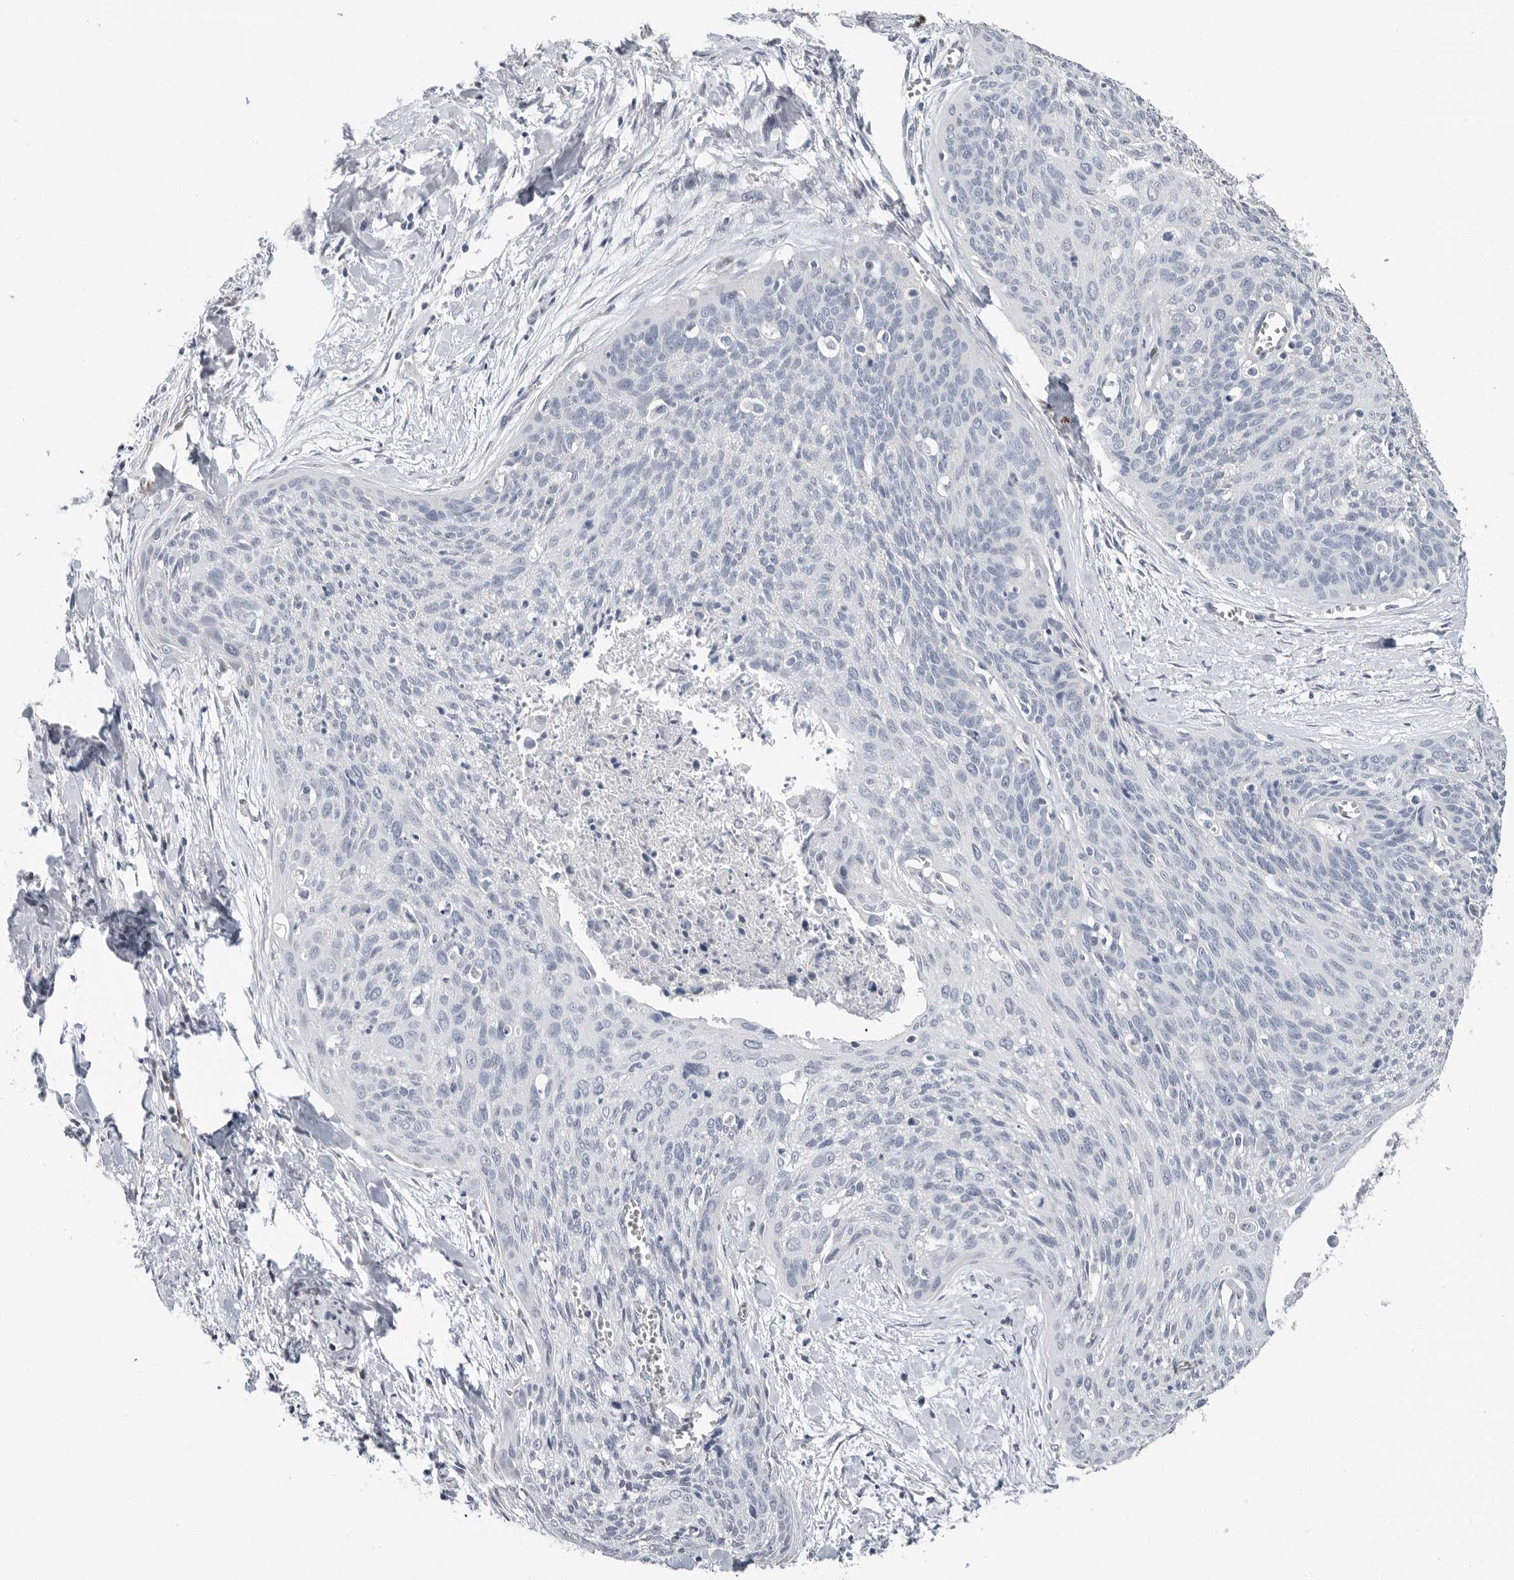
{"staining": {"intensity": "negative", "quantity": "none", "location": "none"}, "tissue": "cervical cancer", "cell_type": "Tumor cells", "image_type": "cancer", "snomed": [{"axis": "morphology", "description": "Squamous cell carcinoma, NOS"}, {"axis": "topography", "description": "Cervix"}], "caption": "Immunohistochemistry of human cervical cancer (squamous cell carcinoma) demonstrates no expression in tumor cells.", "gene": "PLN", "patient": {"sex": "female", "age": 55}}